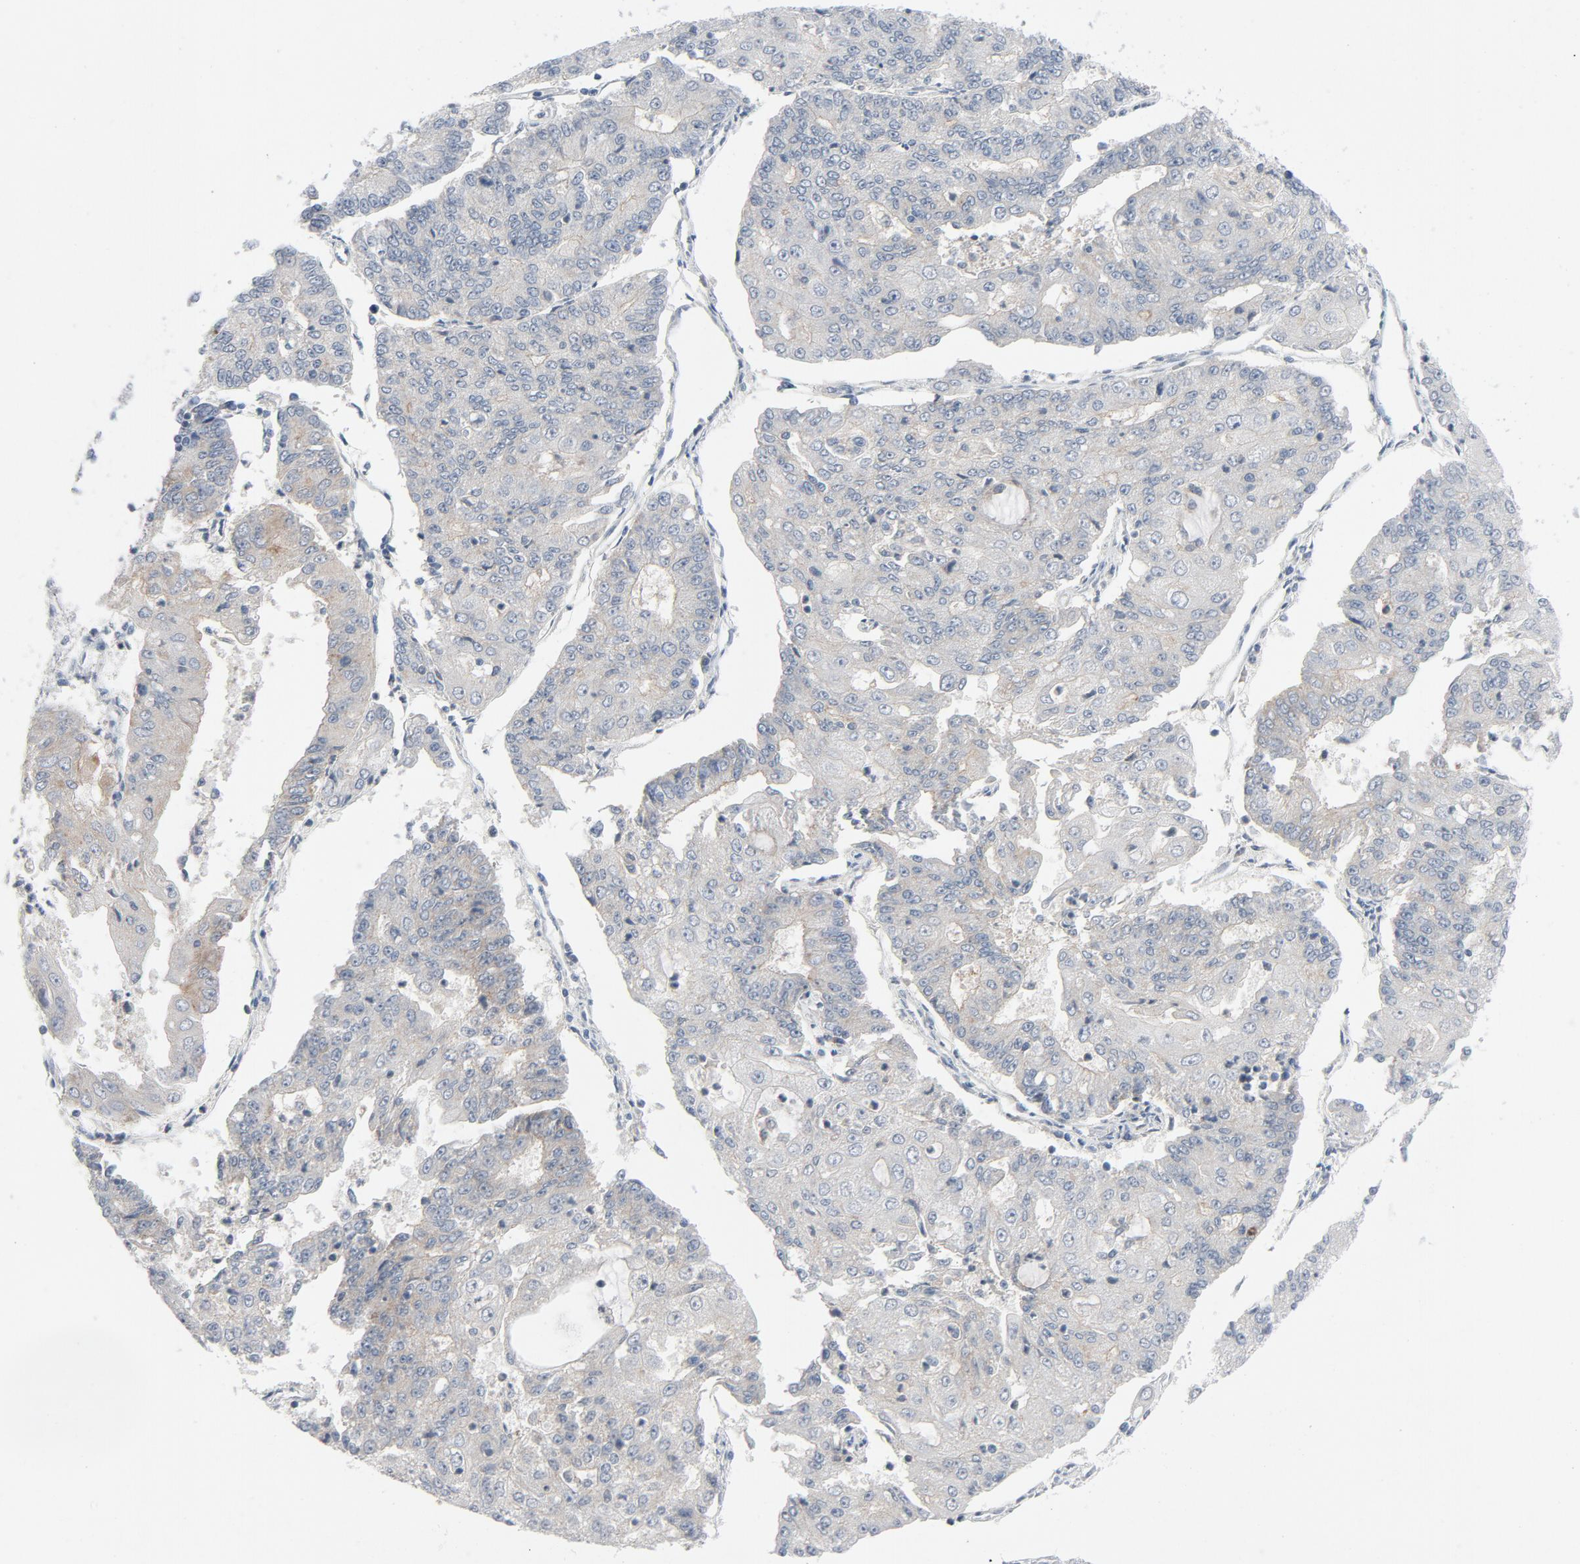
{"staining": {"intensity": "weak", "quantity": ">75%", "location": "cytoplasmic/membranous"}, "tissue": "endometrial cancer", "cell_type": "Tumor cells", "image_type": "cancer", "snomed": [{"axis": "morphology", "description": "Adenocarcinoma, NOS"}, {"axis": "topography", "description": "Endometrium"}], "caption": "Immunohistochemical staining of human adenocarcinoma (endometrial) demonstrates low levels of weak cytoplasmic/membranous protein expression in about >75% of tumor cells. Immunohistochemistry (ihc) stains the protein of interest in brown and the nuclei are stained blue.", "gene": "TSG101", "patient": {"sex": "female", "age": 56}}